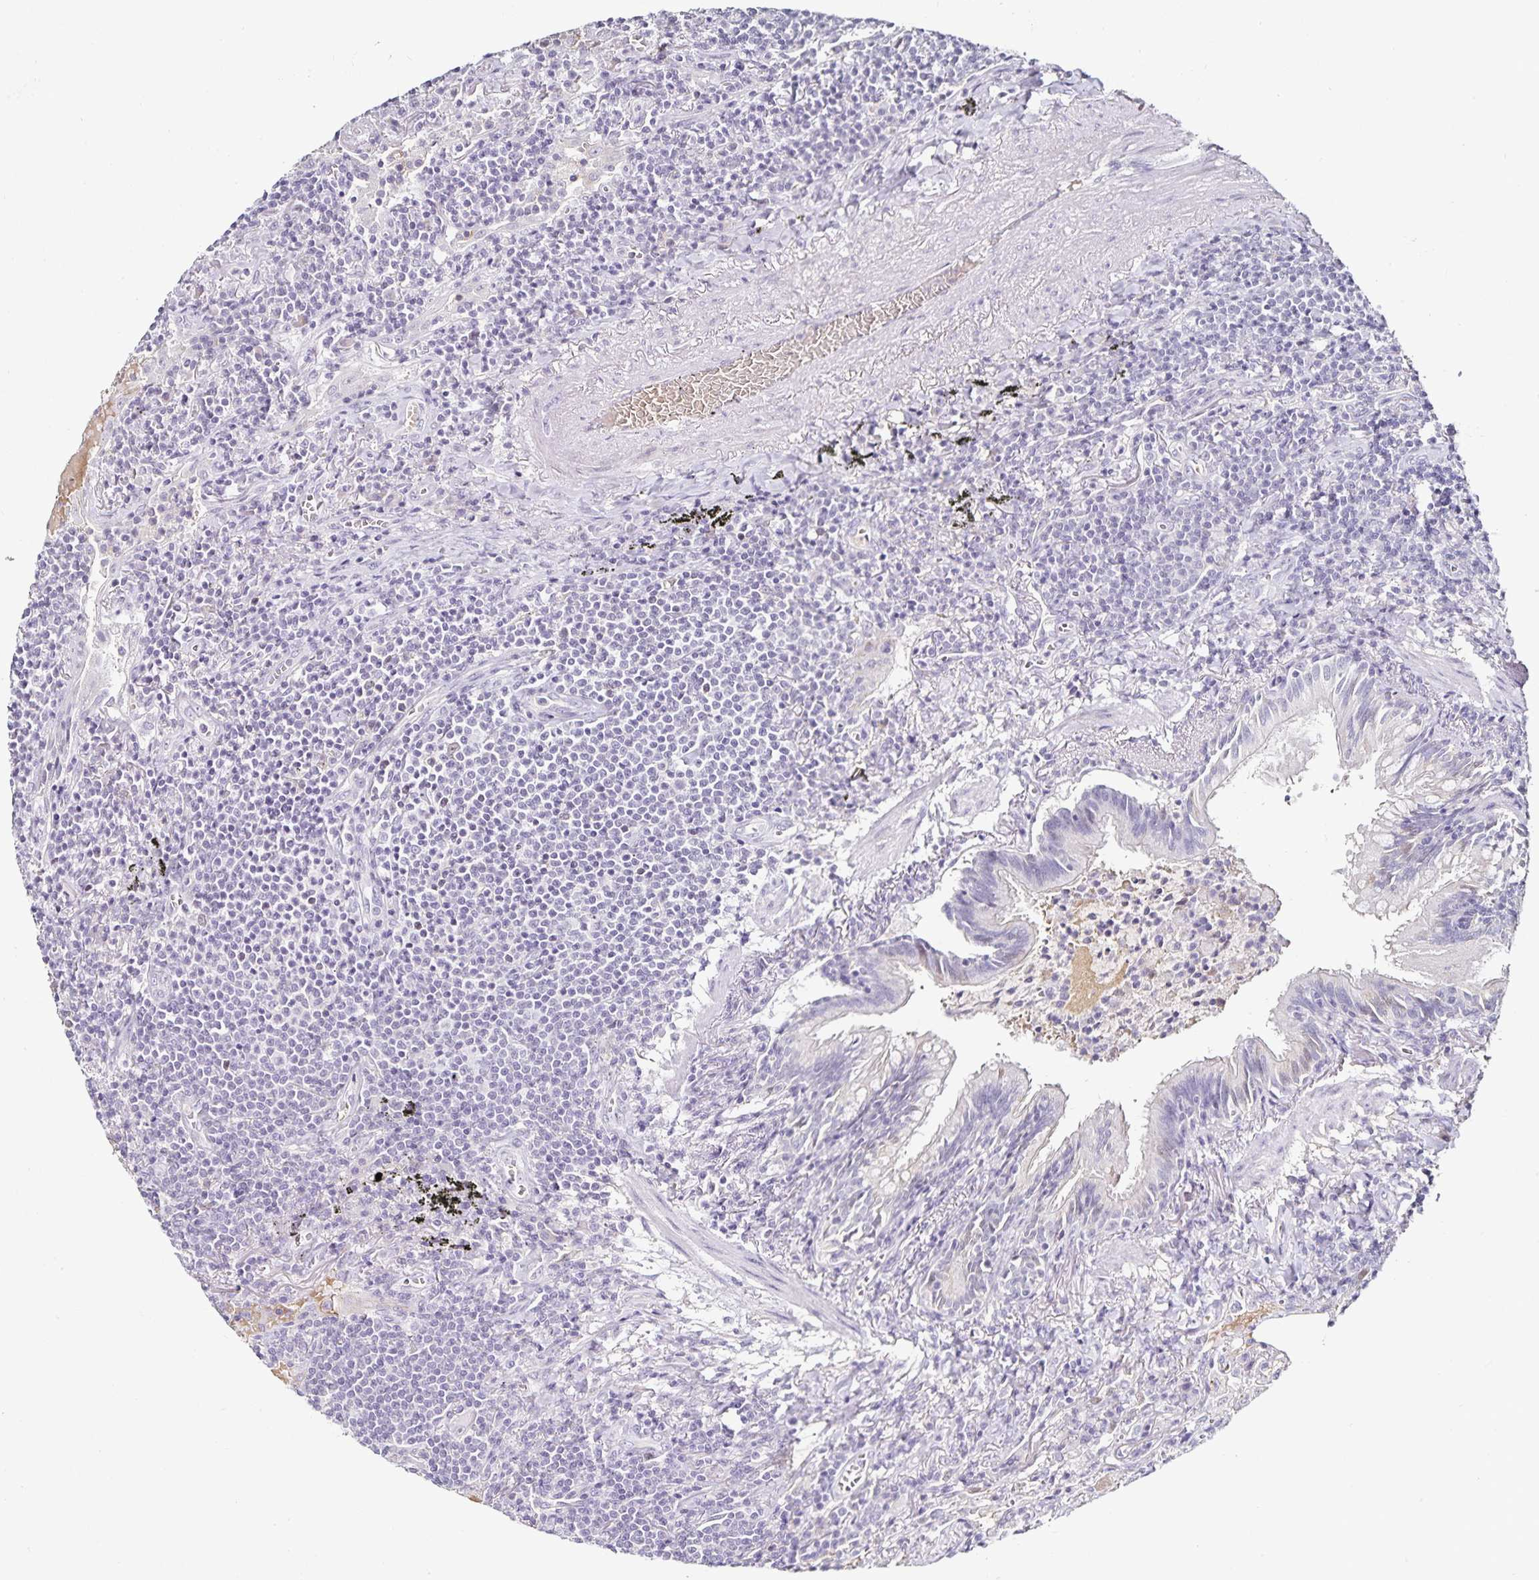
{"staining": {"intensity": "negative", "quantity": "none", "location": "none"}, "tissue": "lymphoma", "cell_type": "Tumor cells", "image_type": "cancer", "snomed": [{"axis": "morphology", "description": "Malignant lymphoma, non-Hodgkin's type, Low grade"}, {"axis": "topography", "description": "Lung"}], "caption": "Immunohistochemistry (IHC) histopathology image of neoplastic tissue: lymphoma stained with DAB (3,3'-diaminobenzidine) reveals no significant protein expression in tumor cells. (Stains: DAB (3,3'-diaminobenzidine) immunohistochemistry with hematoxylin counter stain, Microscopy: brightfield microscopy at high magnification).", "gene": "TTR", "patient": {"sex": "female", "age": 71}}